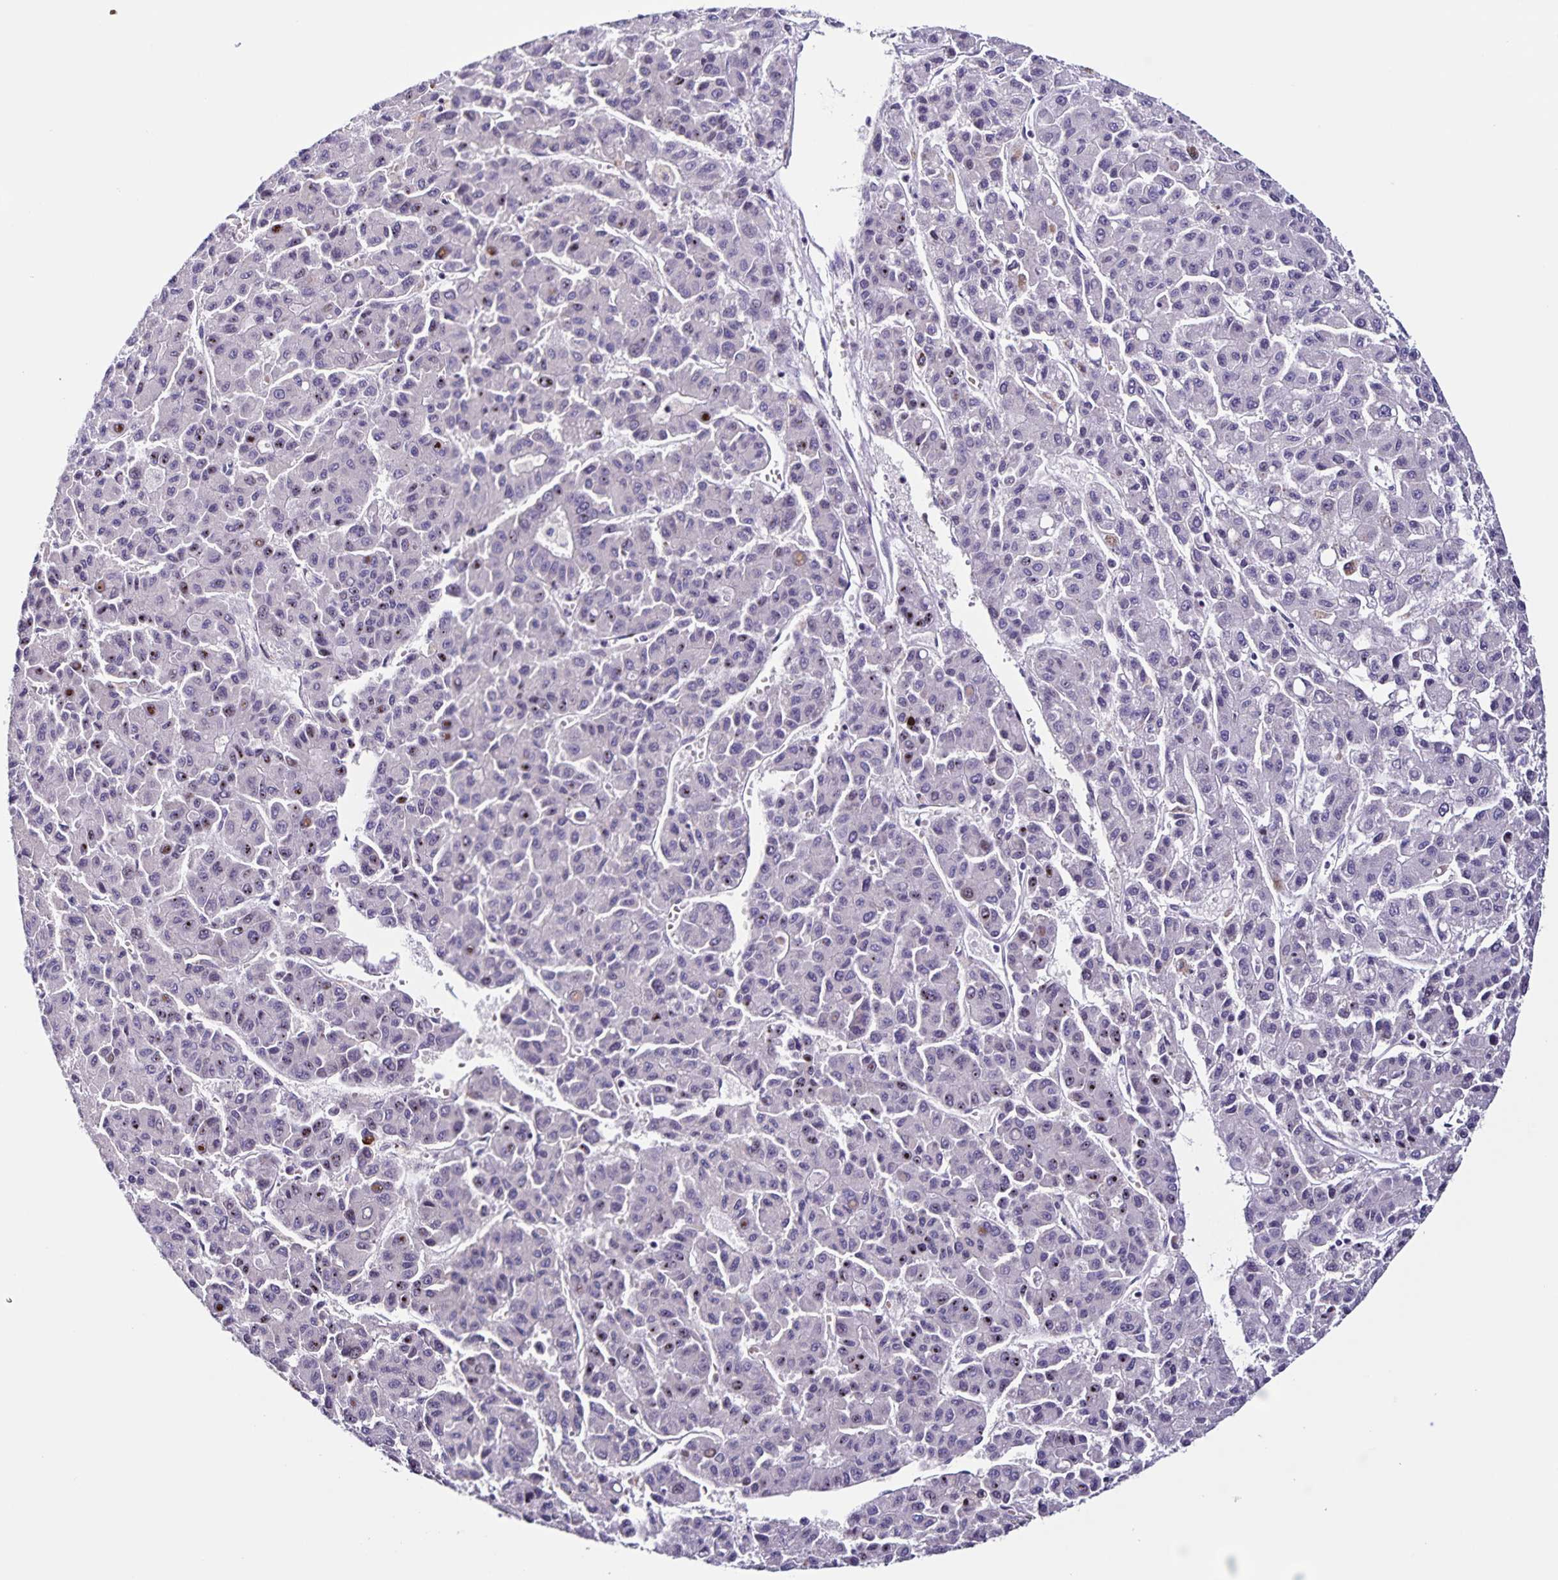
{"staining": {"intensity": "negative", "quantity": "none", "location": "none"}, "tissue": "liver cancer", "cell_type": "Tumor cells", "image_type": "cancer", "snomed": [{"axis": "morphology", "description": "Carcinoma, Hepatocellular, NOS"}, {"axis": "topography", "description": "Liver"}], "caption": "Human liver cancer stained for a protein using immunohistochemistry (IHC) reveals no positivity in tumor cells.", "gene": "RNFT2", "patient": {"sex": "male", "age": 70}}